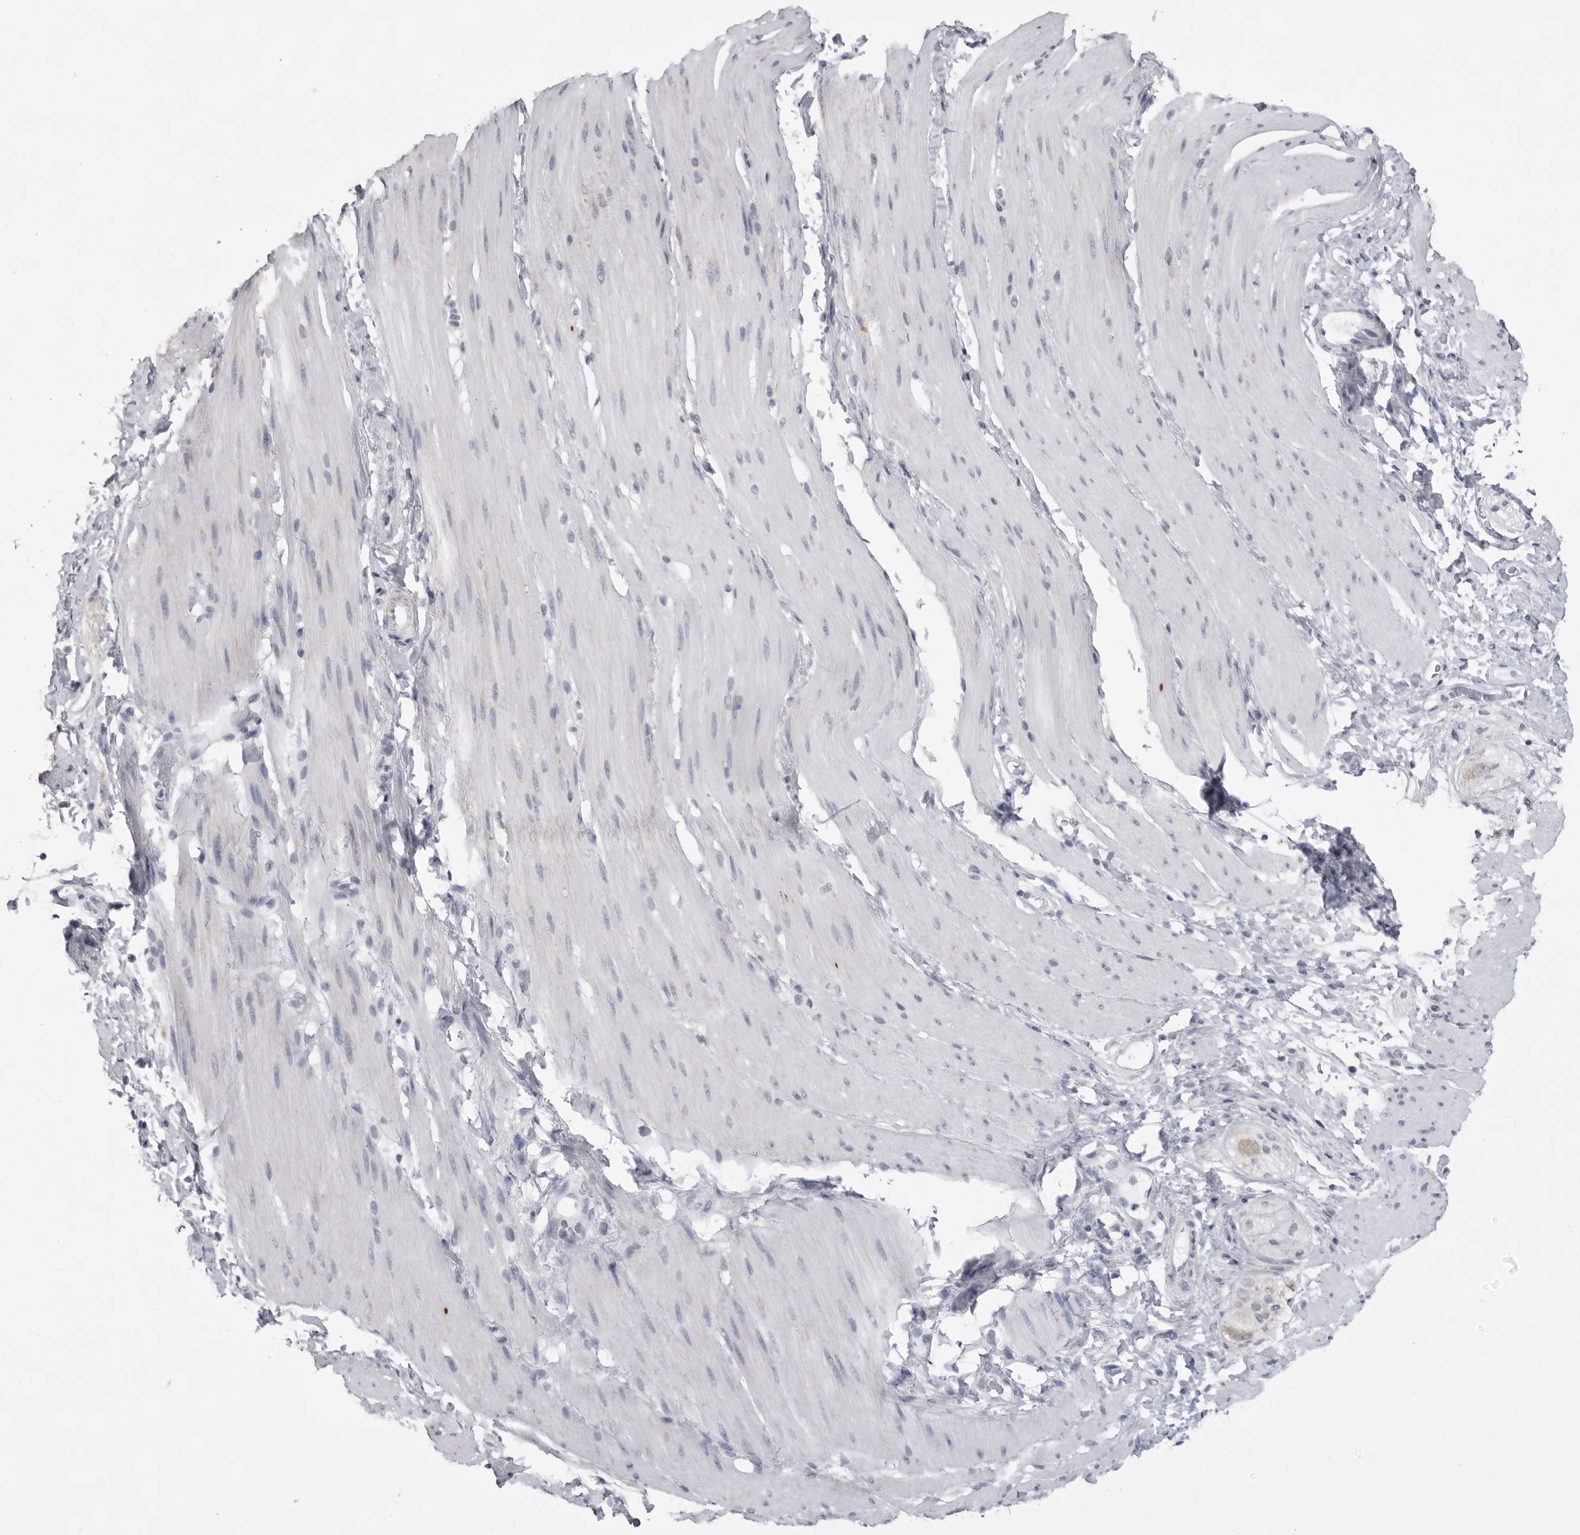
{"staining": {"intensity": "negative", "quantity": "none", "location": "none"}, "tissue": "smooth muscle", "cell_type": "Smooth muscle cells", "image_type": "normal", "snomed": [{"axis": "morphology", "description": "Normal tissue, NOS"}, {"axis": "topography", "description": "Smooth muscle"}, {"axis": "topography", "description": "Small intestine"}], "caption": "A micrograph of smooth muscle stained for a protein displays no brown staining in smooth muscle cells. Brightfield microscopy of immunohistochemistry stained with DAB (brown) and hematoxylin (blue), captured at high magnification.", "gene": "FH", "patient": {"sex": "female", "age": 84}}